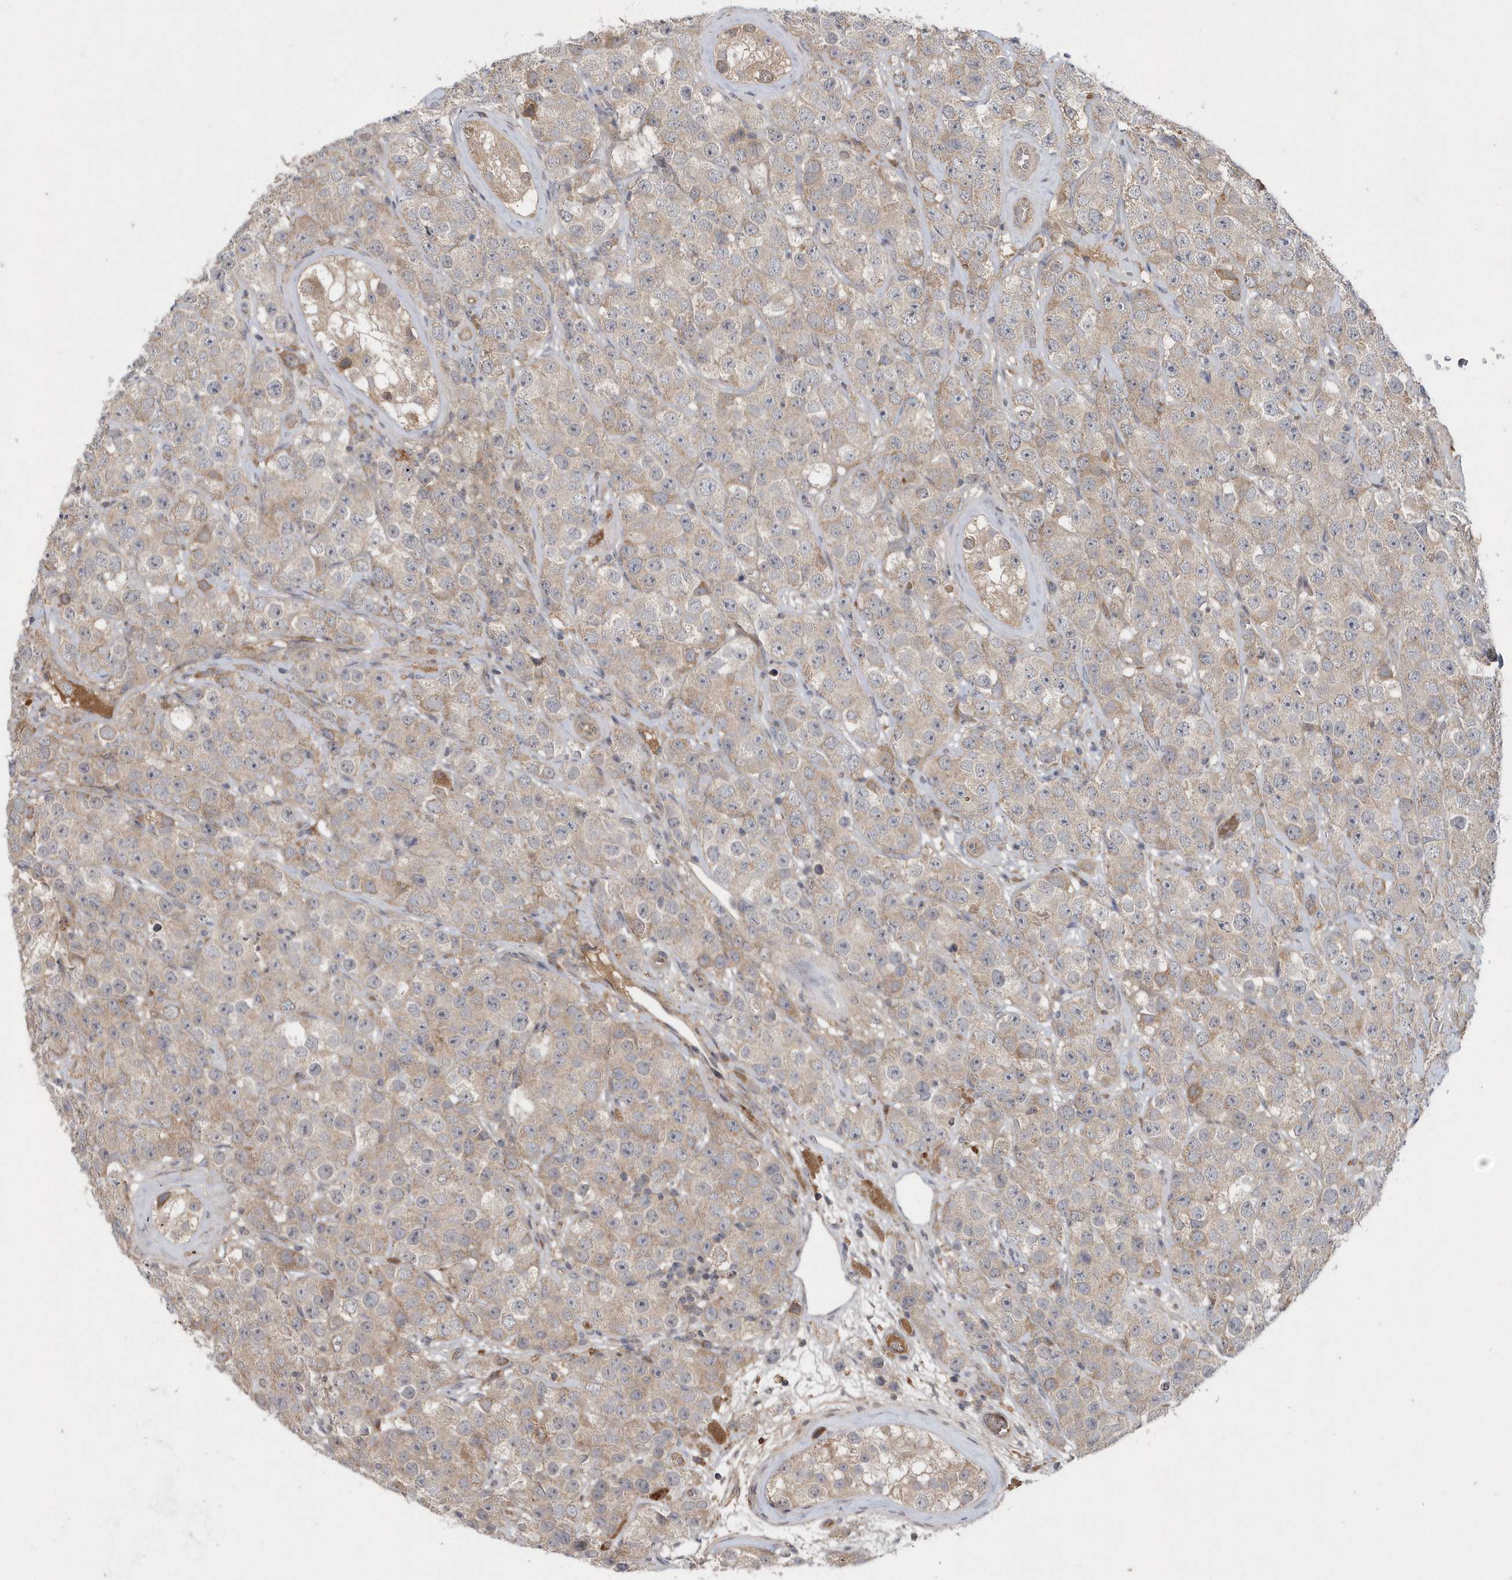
{"staining": {"intensity": "negative", "quantity": "none", "location": "none"}, "tissue": "testis cancer", "cell_type": "Tumor cells", "image_type": "cancer", "snomed": [{"axis": "morphology", "description": "Seminoma, NOS"}, {"axis": "topography", "description": "Testis"}], "caption": "This is an IHC histopathology image of human testis cancer (seminoma). There is no staining in tumor cells.", "gene": "HMGCS1", "patient": {"sex": "male", "age": 28}}